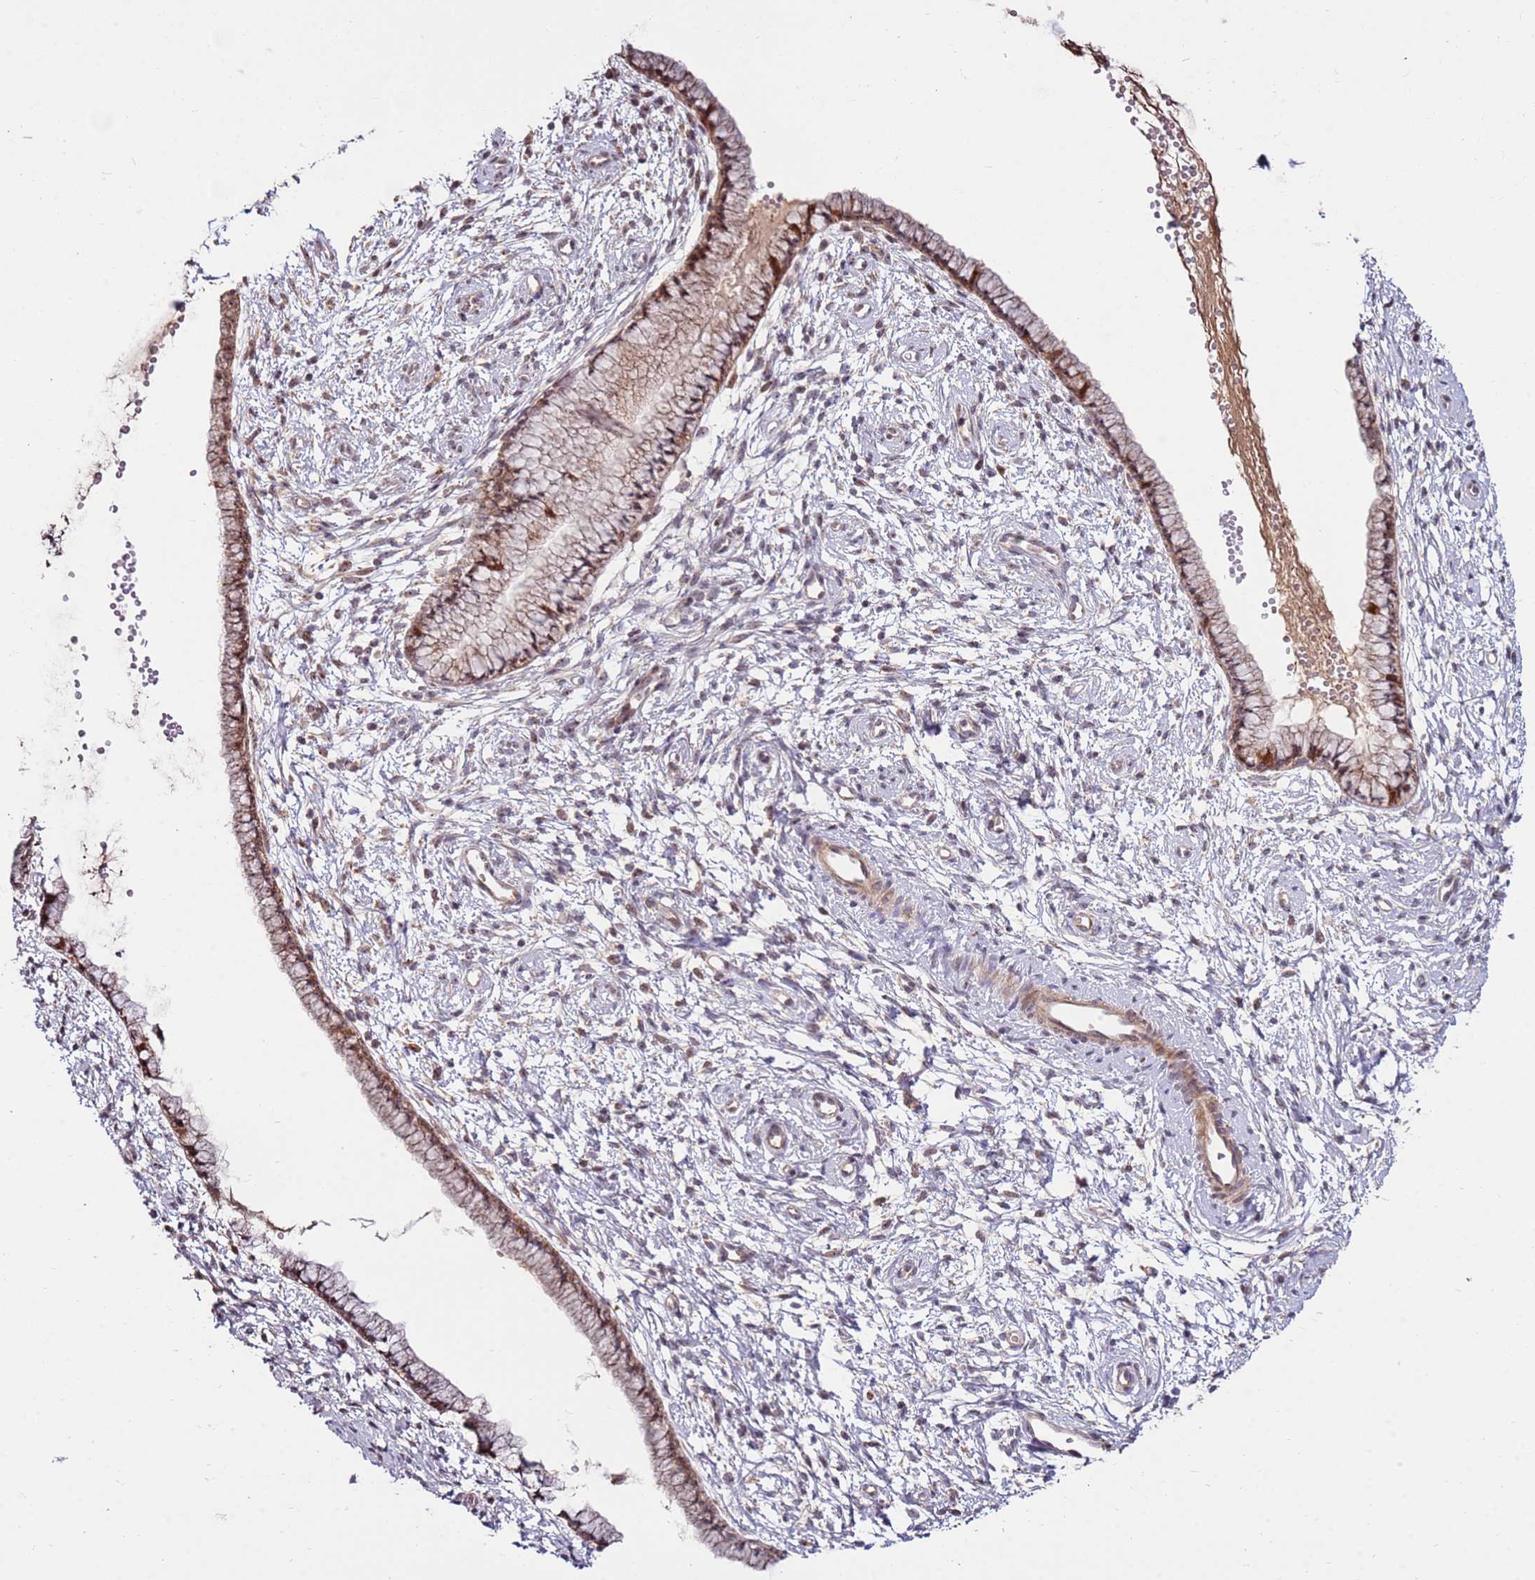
{"staining": {"intensity": "moderate", "quantity": ">75%", "location": "cytoplasmic/membranous,nuclear"}, "tissue": "cervix", "cell_type": "Glandular cells", "image_type": "normal", "snomed": [{"axis": "morphology", "description": "Normal tissue, NOS"}, {"axis": "topography", "description": "Cervix"}], "caption": "Protein analysis of unremarkable cervix reveals moderate cytoplasmic/membranous,nuclear positivity in approximately >75% of glandular cells. (Brightfield microscopy of DAB IHC at high magnification).", "gene": "KIF25", "patient": {"sex": "female", "age": 57}}